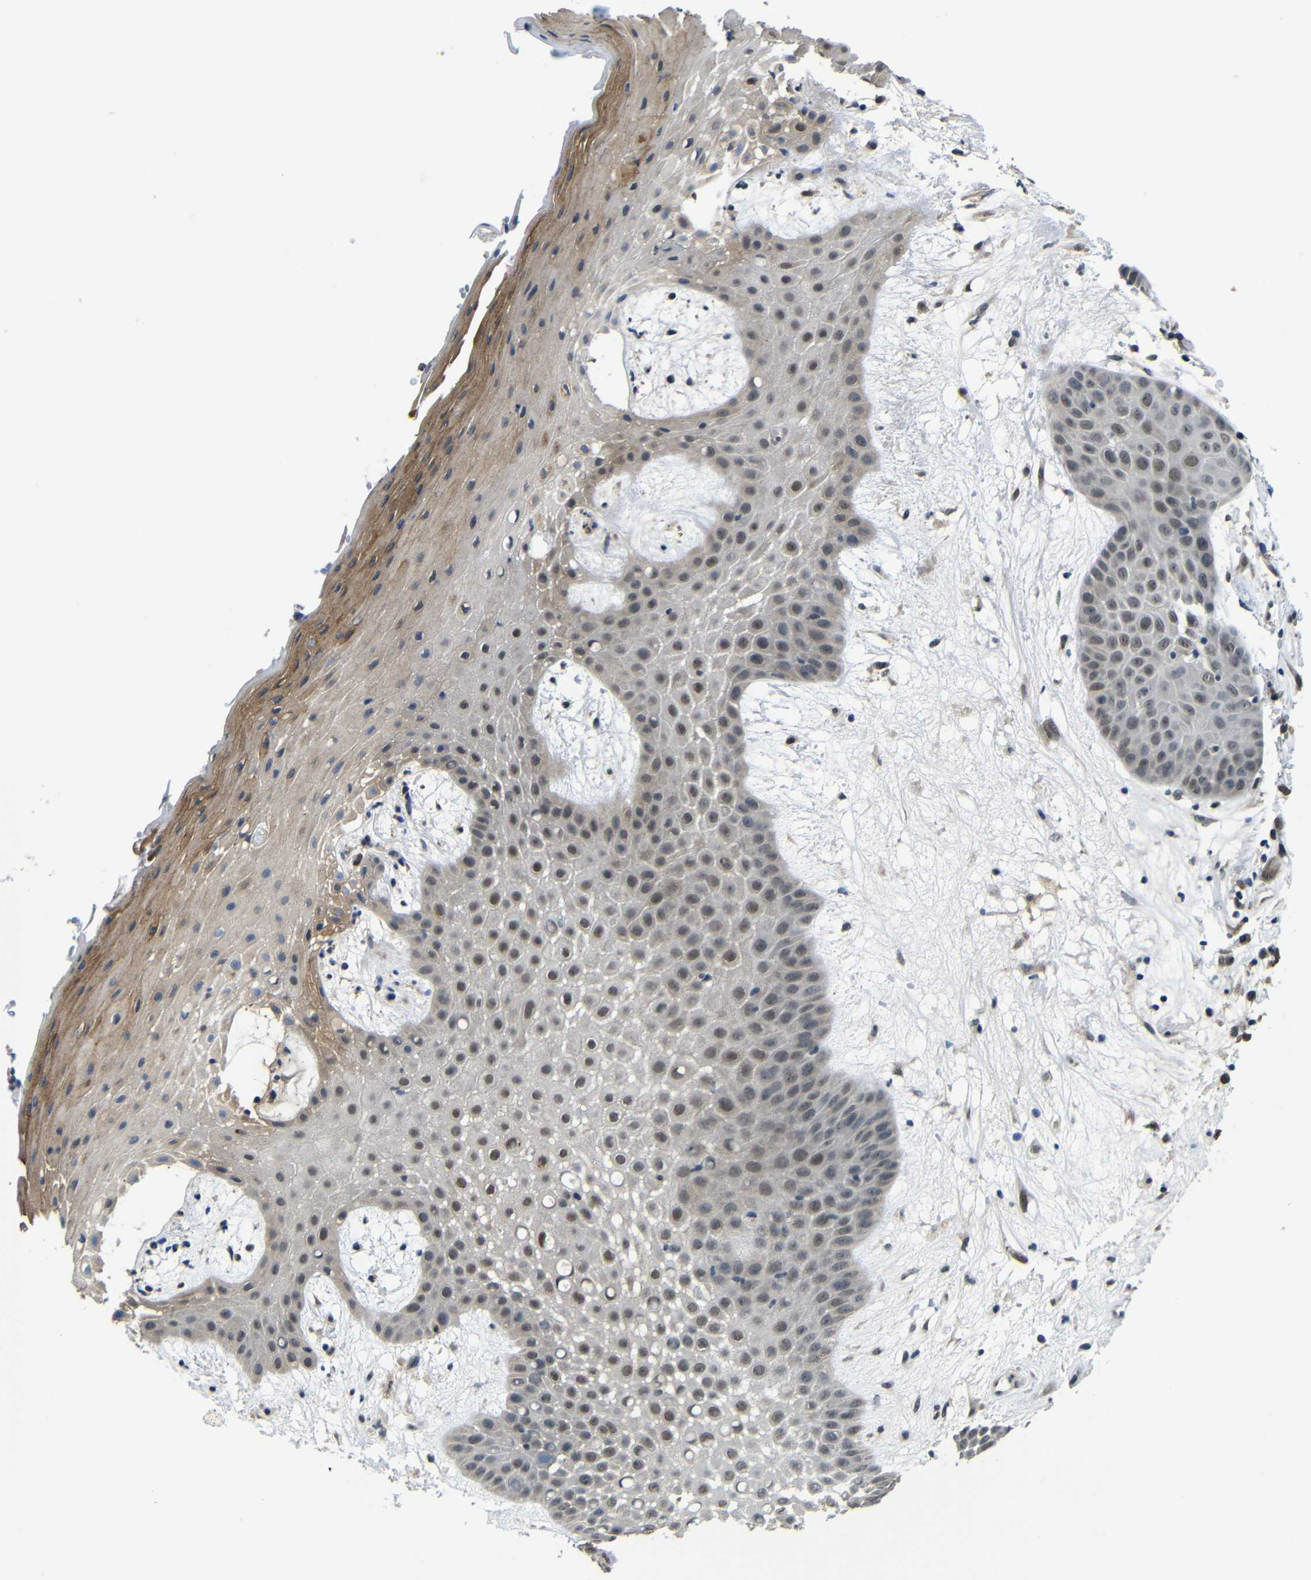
{"staining": {"intensity": "negative", "quantity": "none", "location": "none"}, "tissue": "skin cancer", "cell_type": "Tumor cells", "image_type": "cancer", "snomed": [{"axis": "morphology", "description": "Squamous cell carcinoma, NOS"}, {"axis": "topography", "description": "Skin"}], "caption": "Tumor cells show no significant staining in skin cancer. The staining is performed using DAB (3,3'-diaminobenzidine) brown chromogen with nuclei counter-stained in using hematoxylin.", "gene": "FAM172A", "patient": {"sex": "male", "age": 65}}